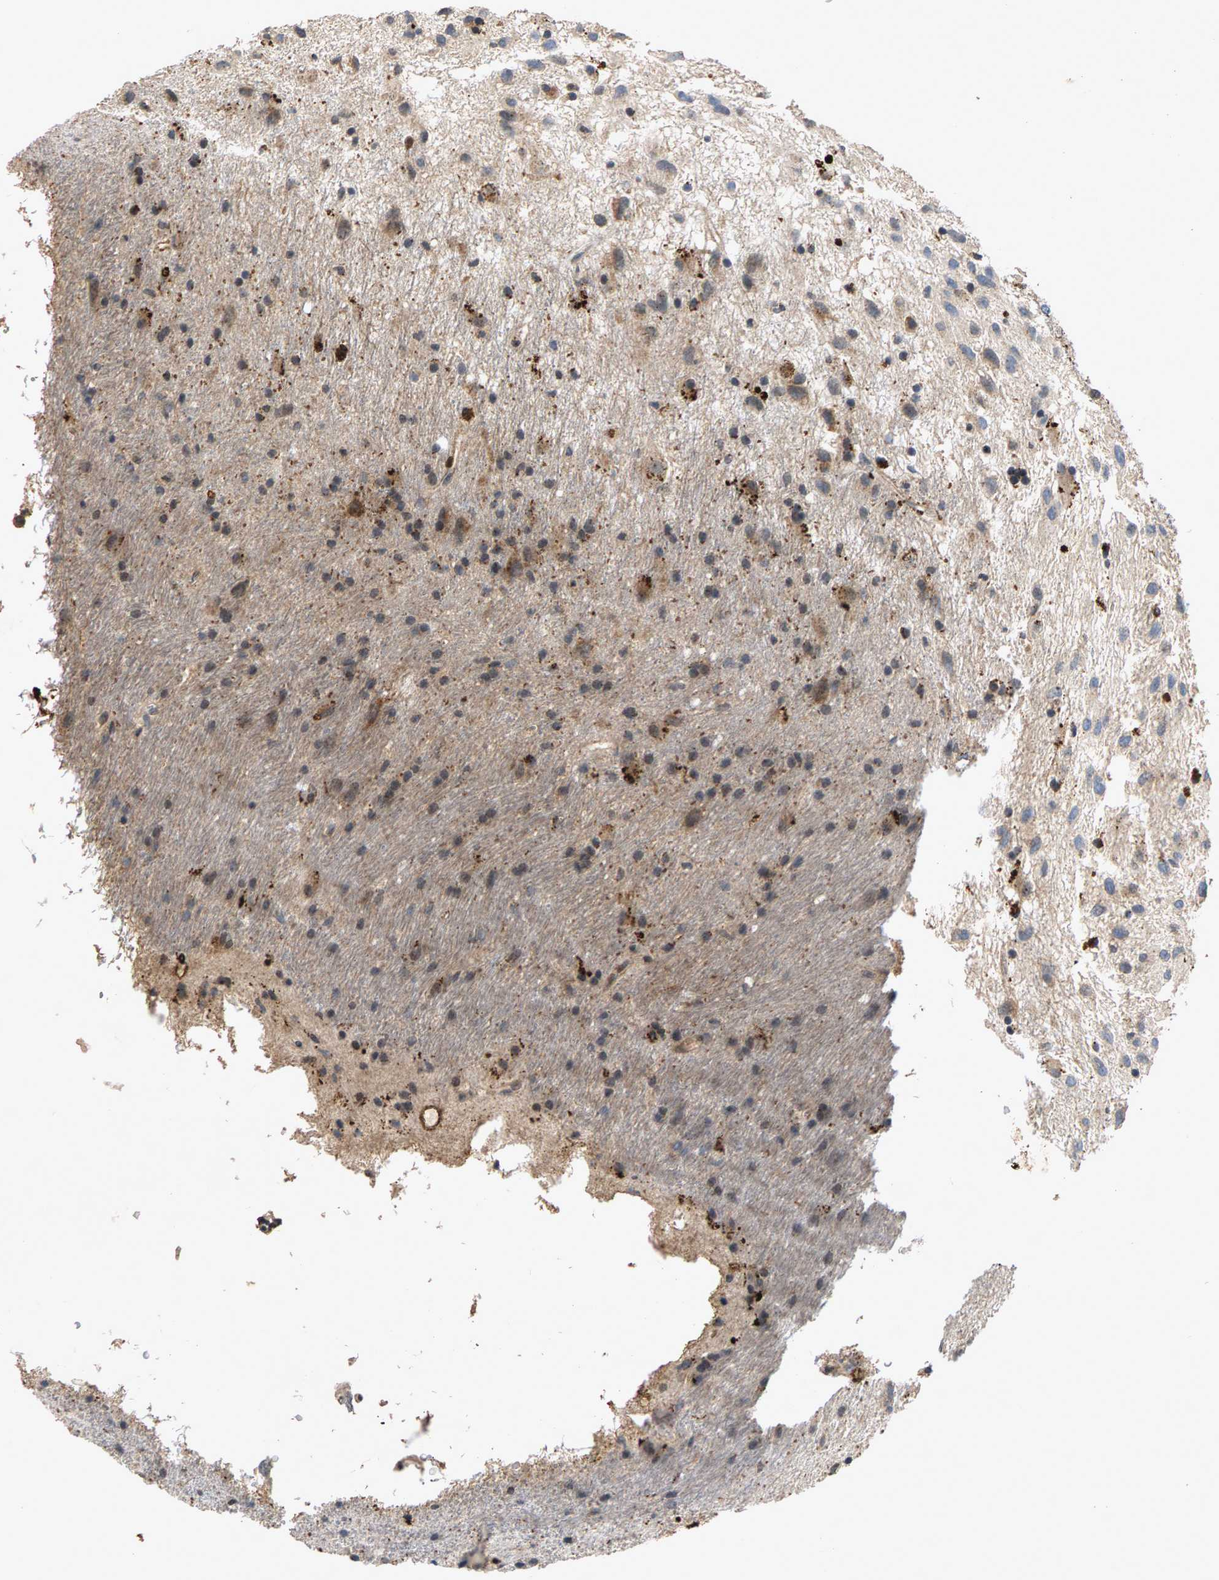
{"staining": {"intensity": "moderate", "quantity": "25%-75%", "location": "cytoplasmic/membranous"}, "tissue": "glioma", "cell_type": "Tumor cells", "image_type": "cancer", "snomed": [{"axis": "morphology", "description": "Glioma, malignant, Low grade"}, {"axis": "topography", "description": "Brain"}], "caption": "Glioma was stained to show a protein in brown. There is medium levels of moderate cytoplasmic/membranous staining in approximately 25%-75% of tumor cells.", "gene": "ZPR1", "patient": {"sex": "male", "age": 77}}